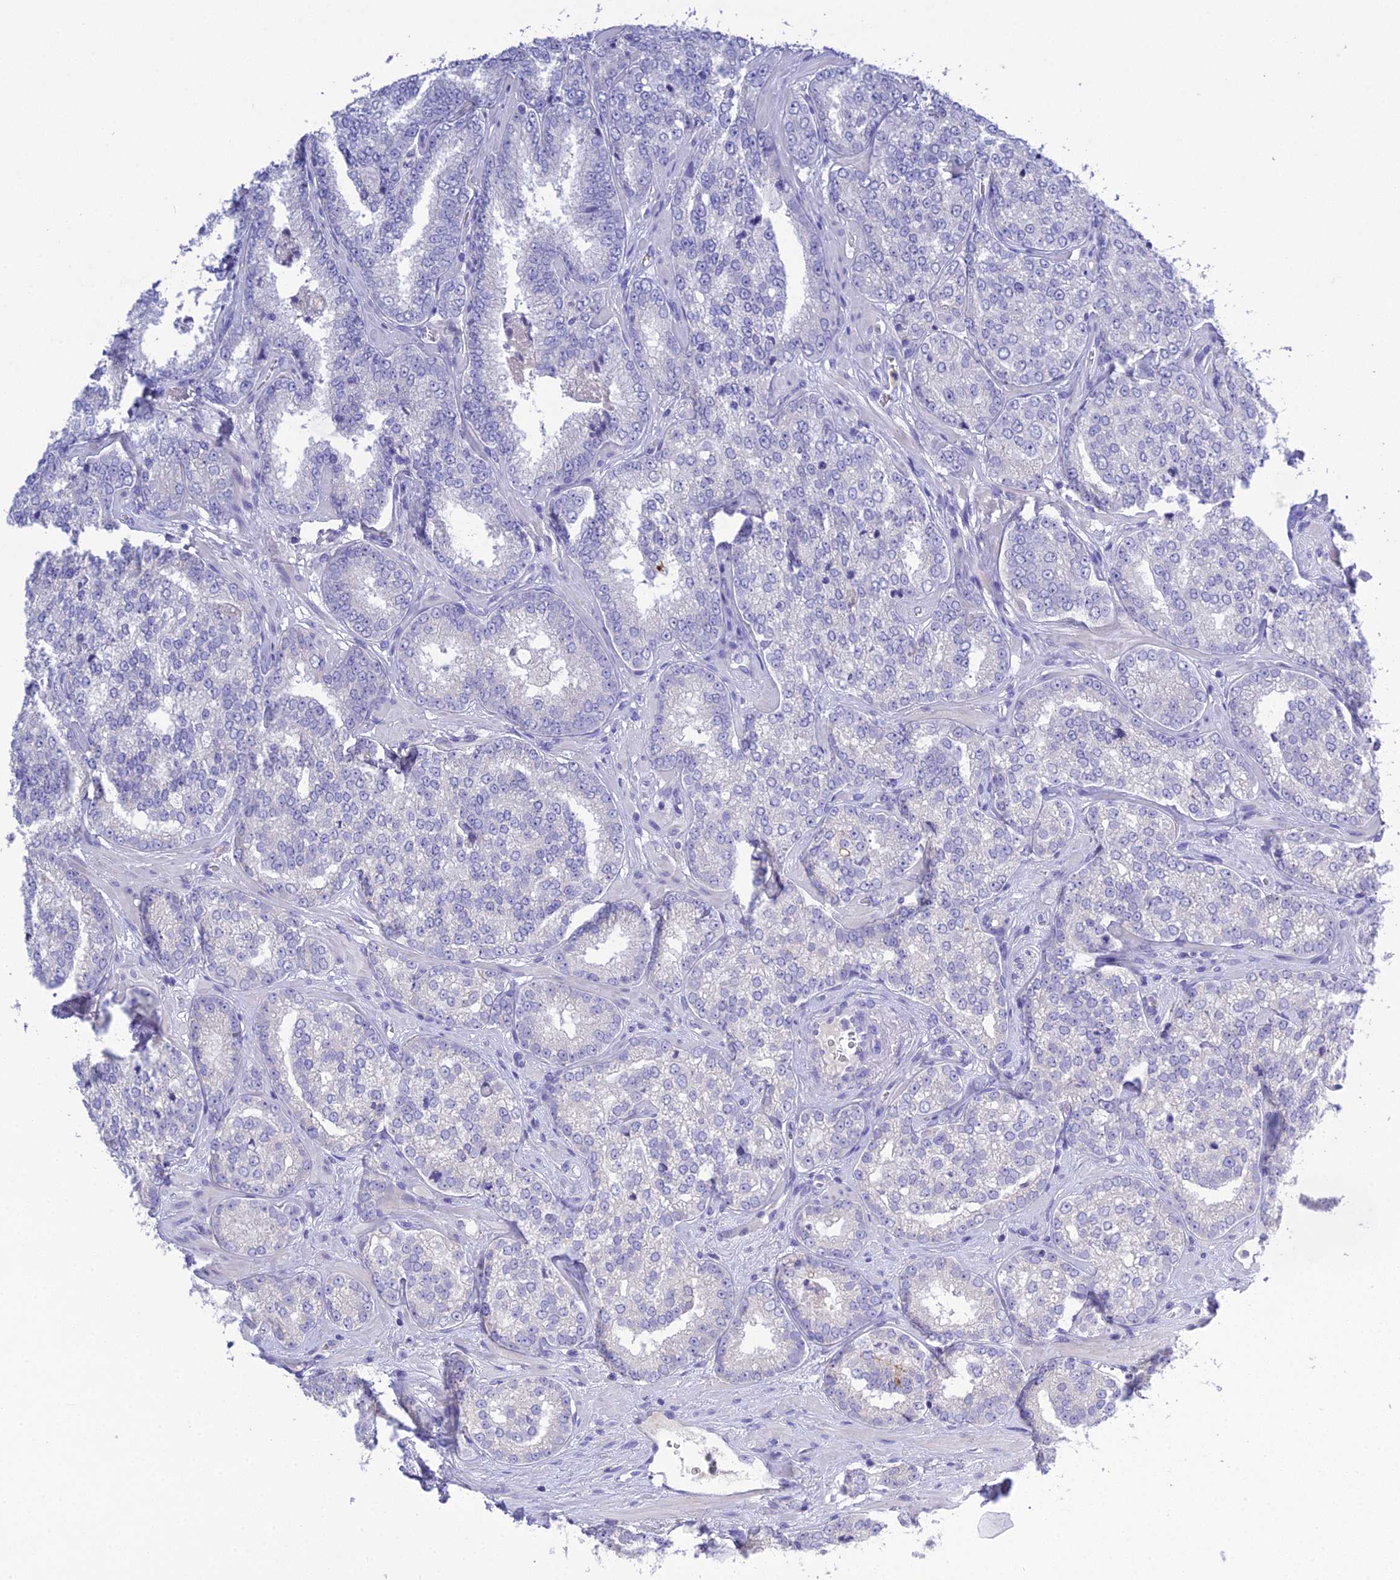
{"staining": {"intensity": "negative", "quantity": "none", "location": "none"}, "tissue": "prostate cancer", "cell_type": "Tumor cells", "image_type": "cancer", "snomed": [{"axis": "morphology", "description": "Normal tissue, NOS"}, {"axis": "morphology", "description": "Adenocarcinoma, High grade"}, {"axis": "topography", "description": "Prostate"}], "caption": "This is an IHC histopathology image of human prostate high-grade adenocarcinoma. There is no expression in tumor cells.", "gene": "KIAA0408", "patient": {"sex": "male", "age": 83}}